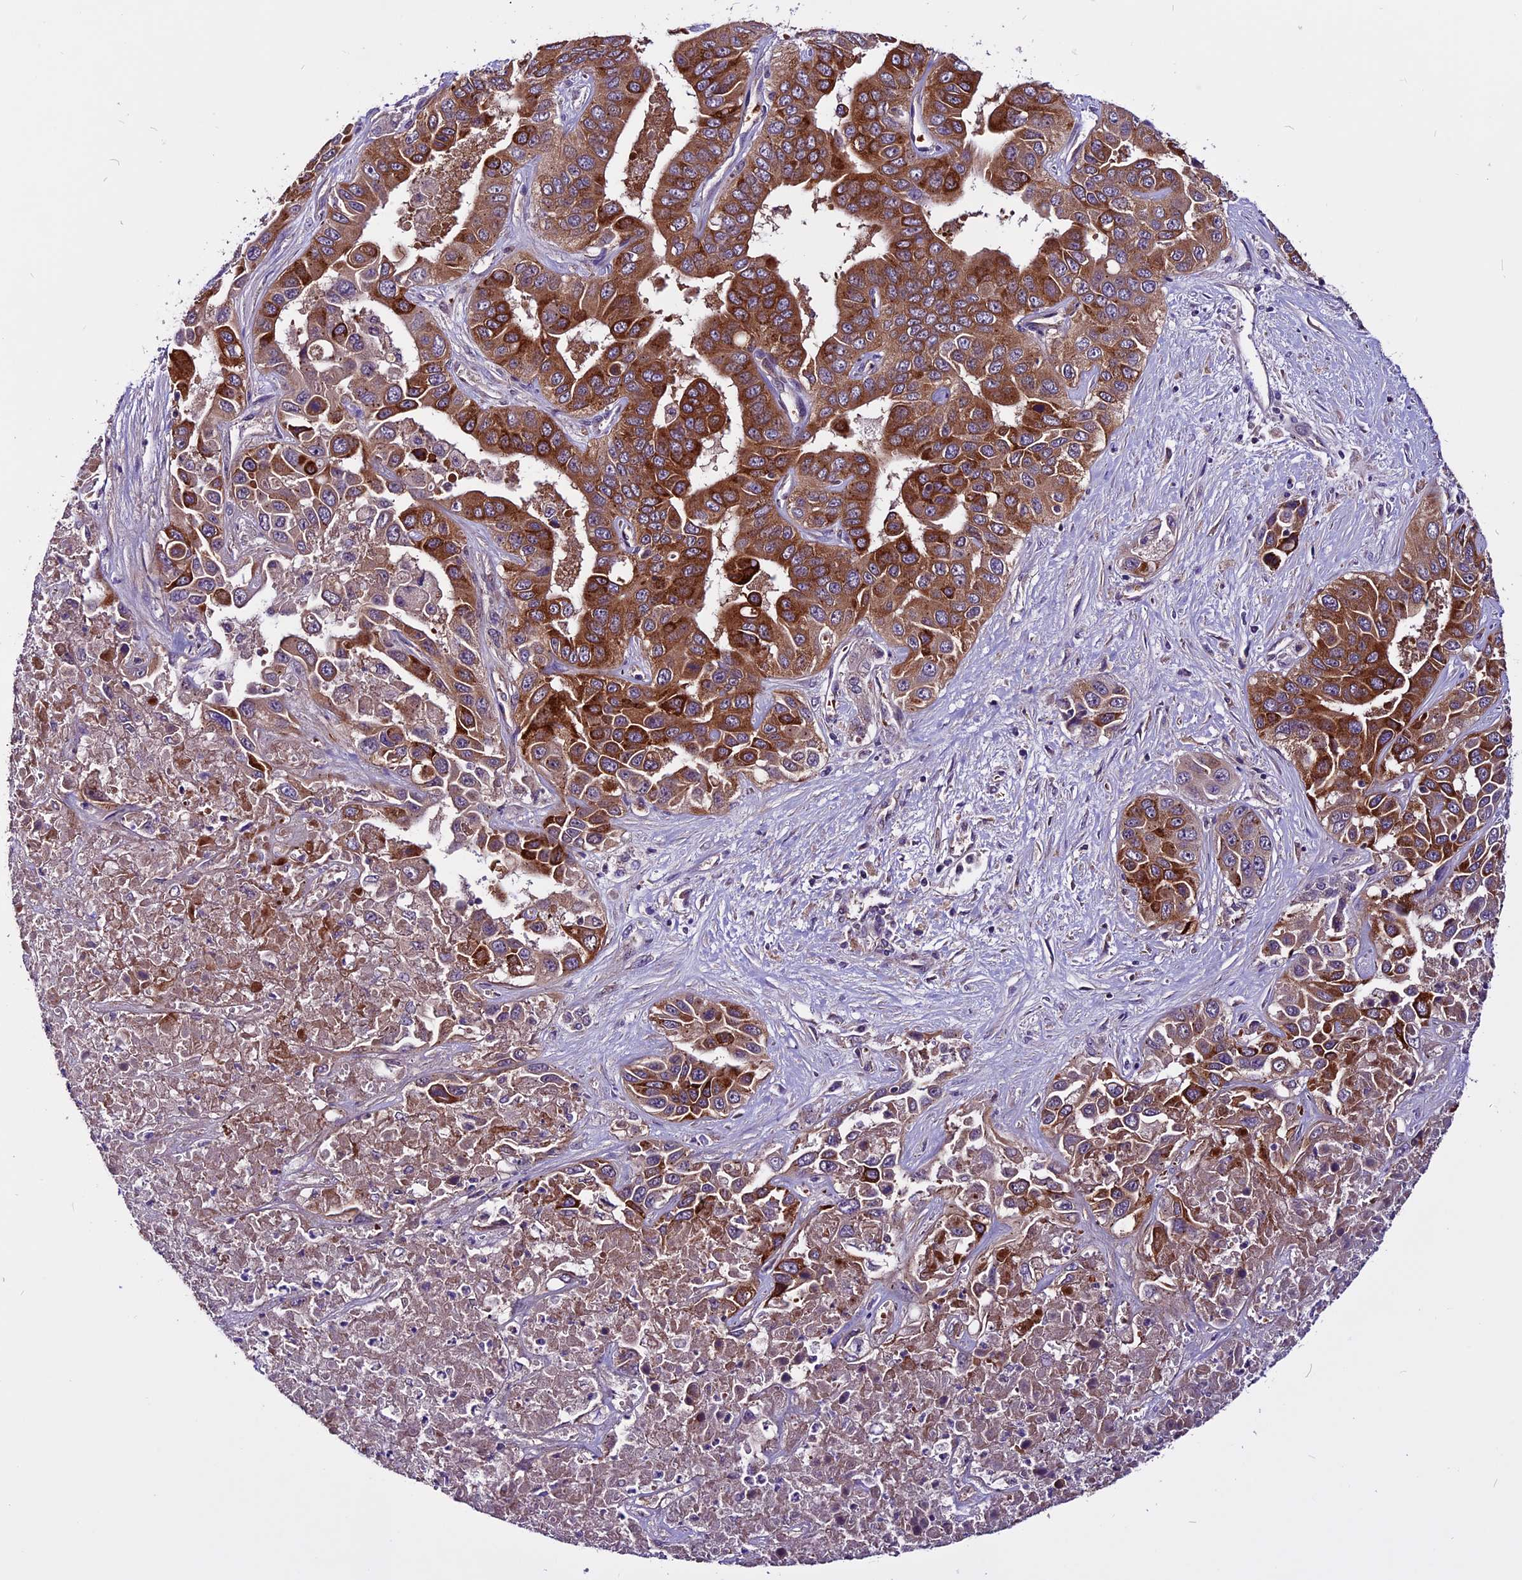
{"staining": {"intensity": "strong", "quantity": ">75%", "location": "cytoplasmic/membranous"}, "tissue": "liver cancer", "cell_type": "Tumor cells", "image_type": "cancer", "snomed": [{"axis": "morphology", "description": "Cholangiocarcinoma"}, {"axis": "topography", "description": "Liver"}], "caption": "Brown immunohistochemical staining in human liver cancer (cholangiocarcinoma) displays strong cytoplasmic/membranous staining in about >75% of tumor cells.", "gene": "RINL", "patient": {"sex": "female", "age": 52}}